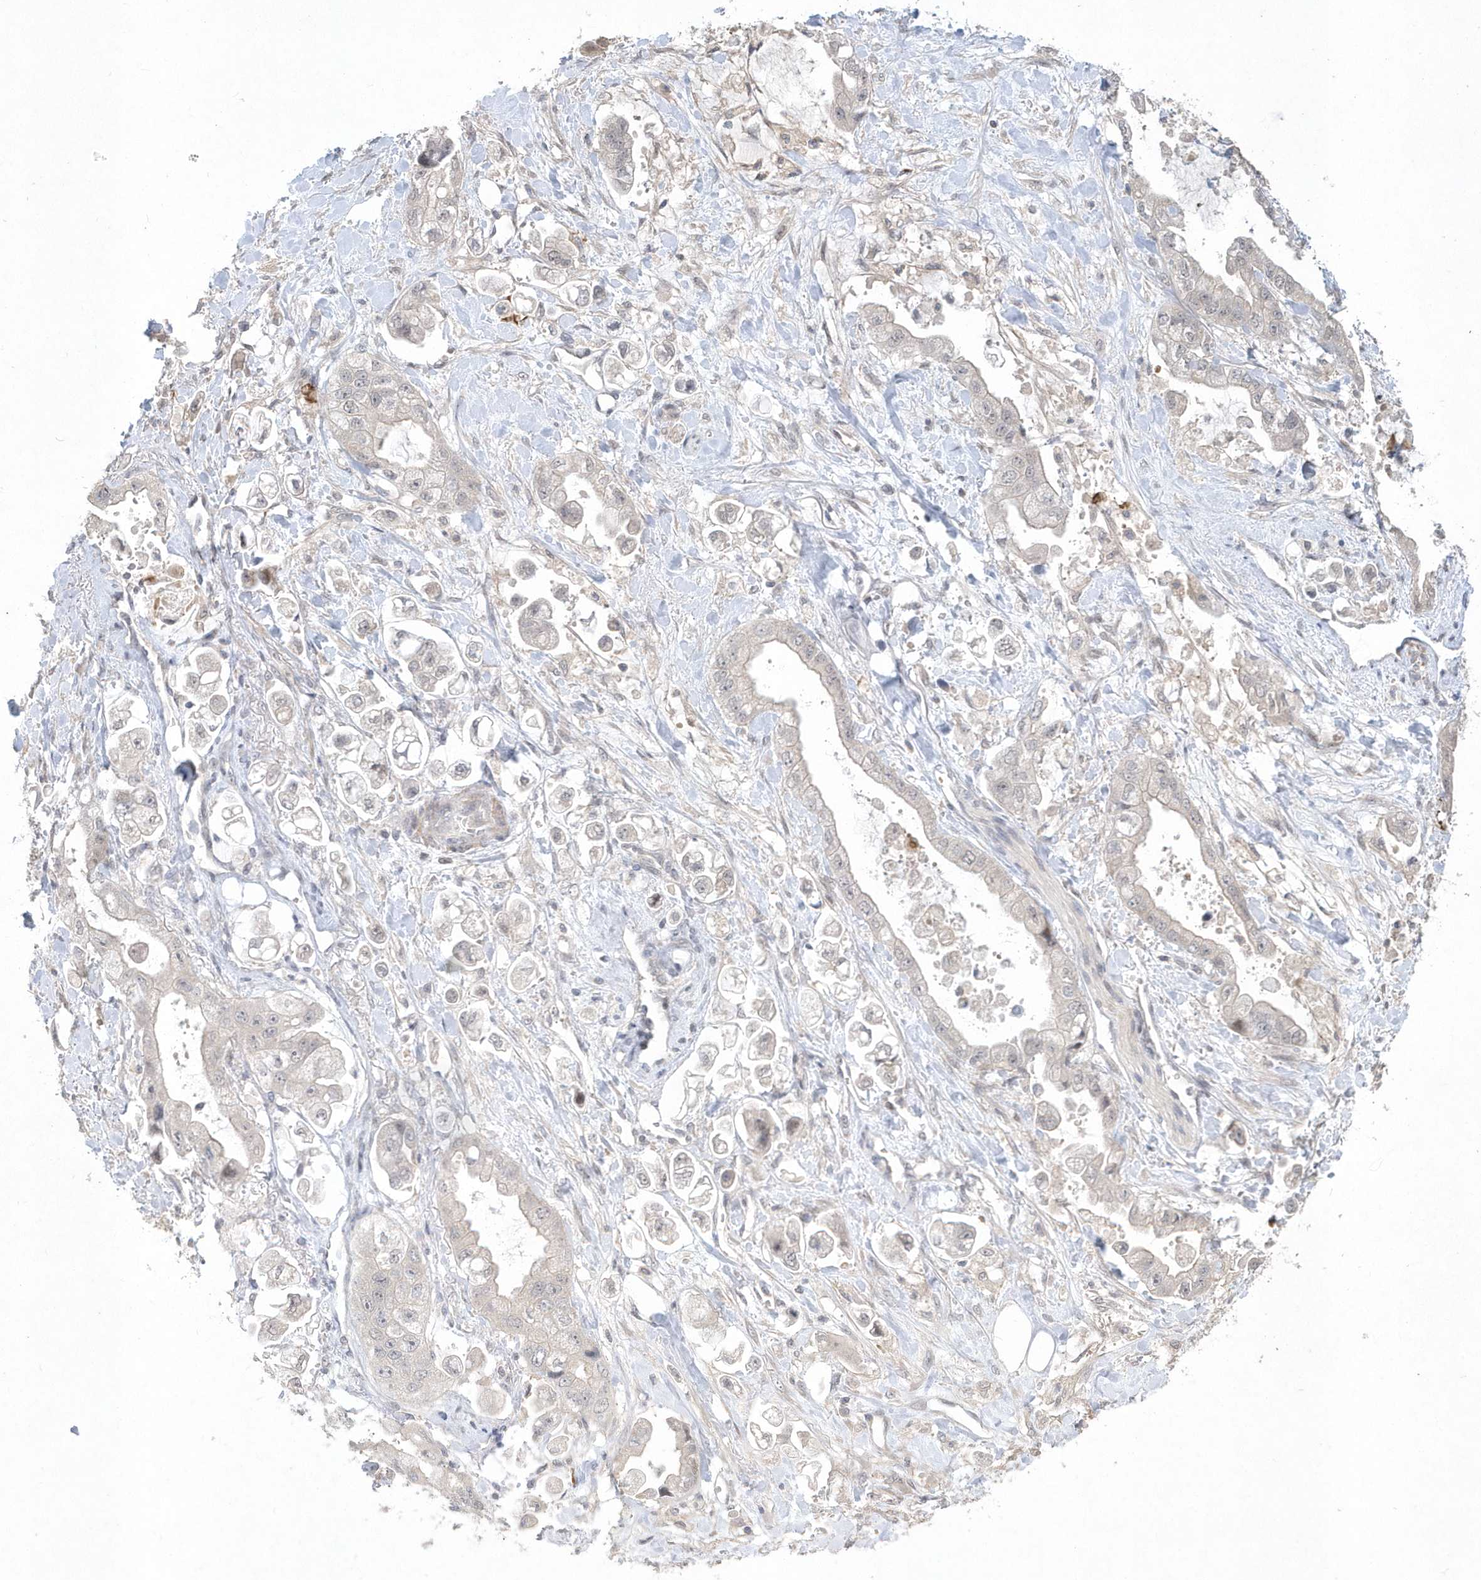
{"staining": {"intensity": "weak", "quantity": "<25%", "location": "nuclear"}, "tissue": "stomach cancer", "cell_type": "Tumor cells", "image_type": "cancer", "snomed": [{"axis": "morphology", "description": "Adenocarcinoma, NOS"}, {"axis": "topography", "description": "Stomach"}], "caption": "A micrograph of adenocarcinoma (stomach) stained for a protein exhibits no brown staining in tumor cells.", "gene": "TSPEAR", "patient": {"sex": "male", "age": 62}}